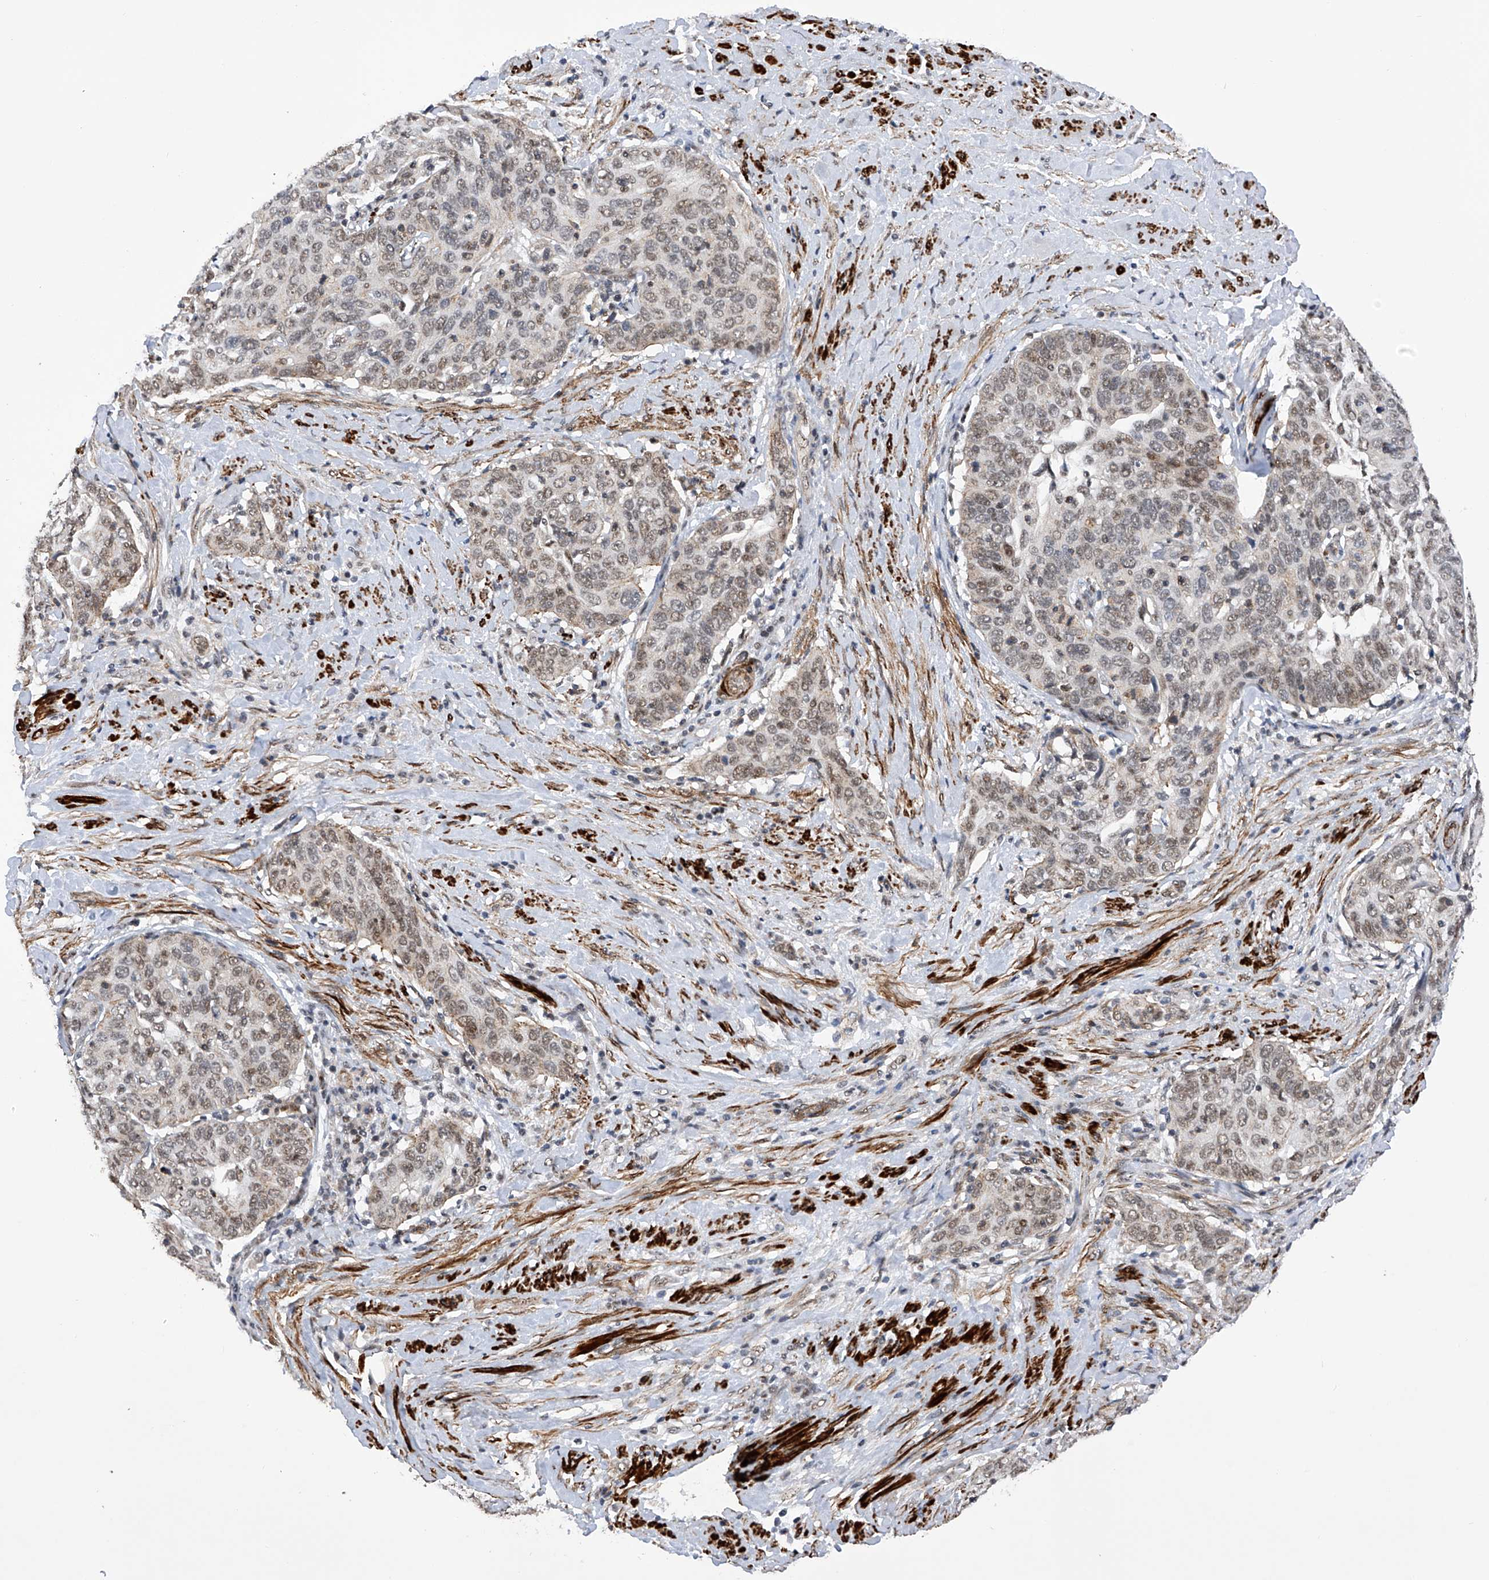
{"staining": {"intensity": "weak", "quantity": ">75%", "location": "nuclear"}, "tissue": "cervical cancer", "cell_type": "Tumor cells", "image_type": "cancer", "snomed": [{"axis": "morphology", "description": "Squamous cell carcinoma, NOS"}, {"axis": "topography", "description": "Cervix"}], "caption": "Cervical cancer tissue reveals weak nuclear staining in about >75% of tumor cells", "gene": "NFATC4", "patient": {"sex": "female", "age": 60}}